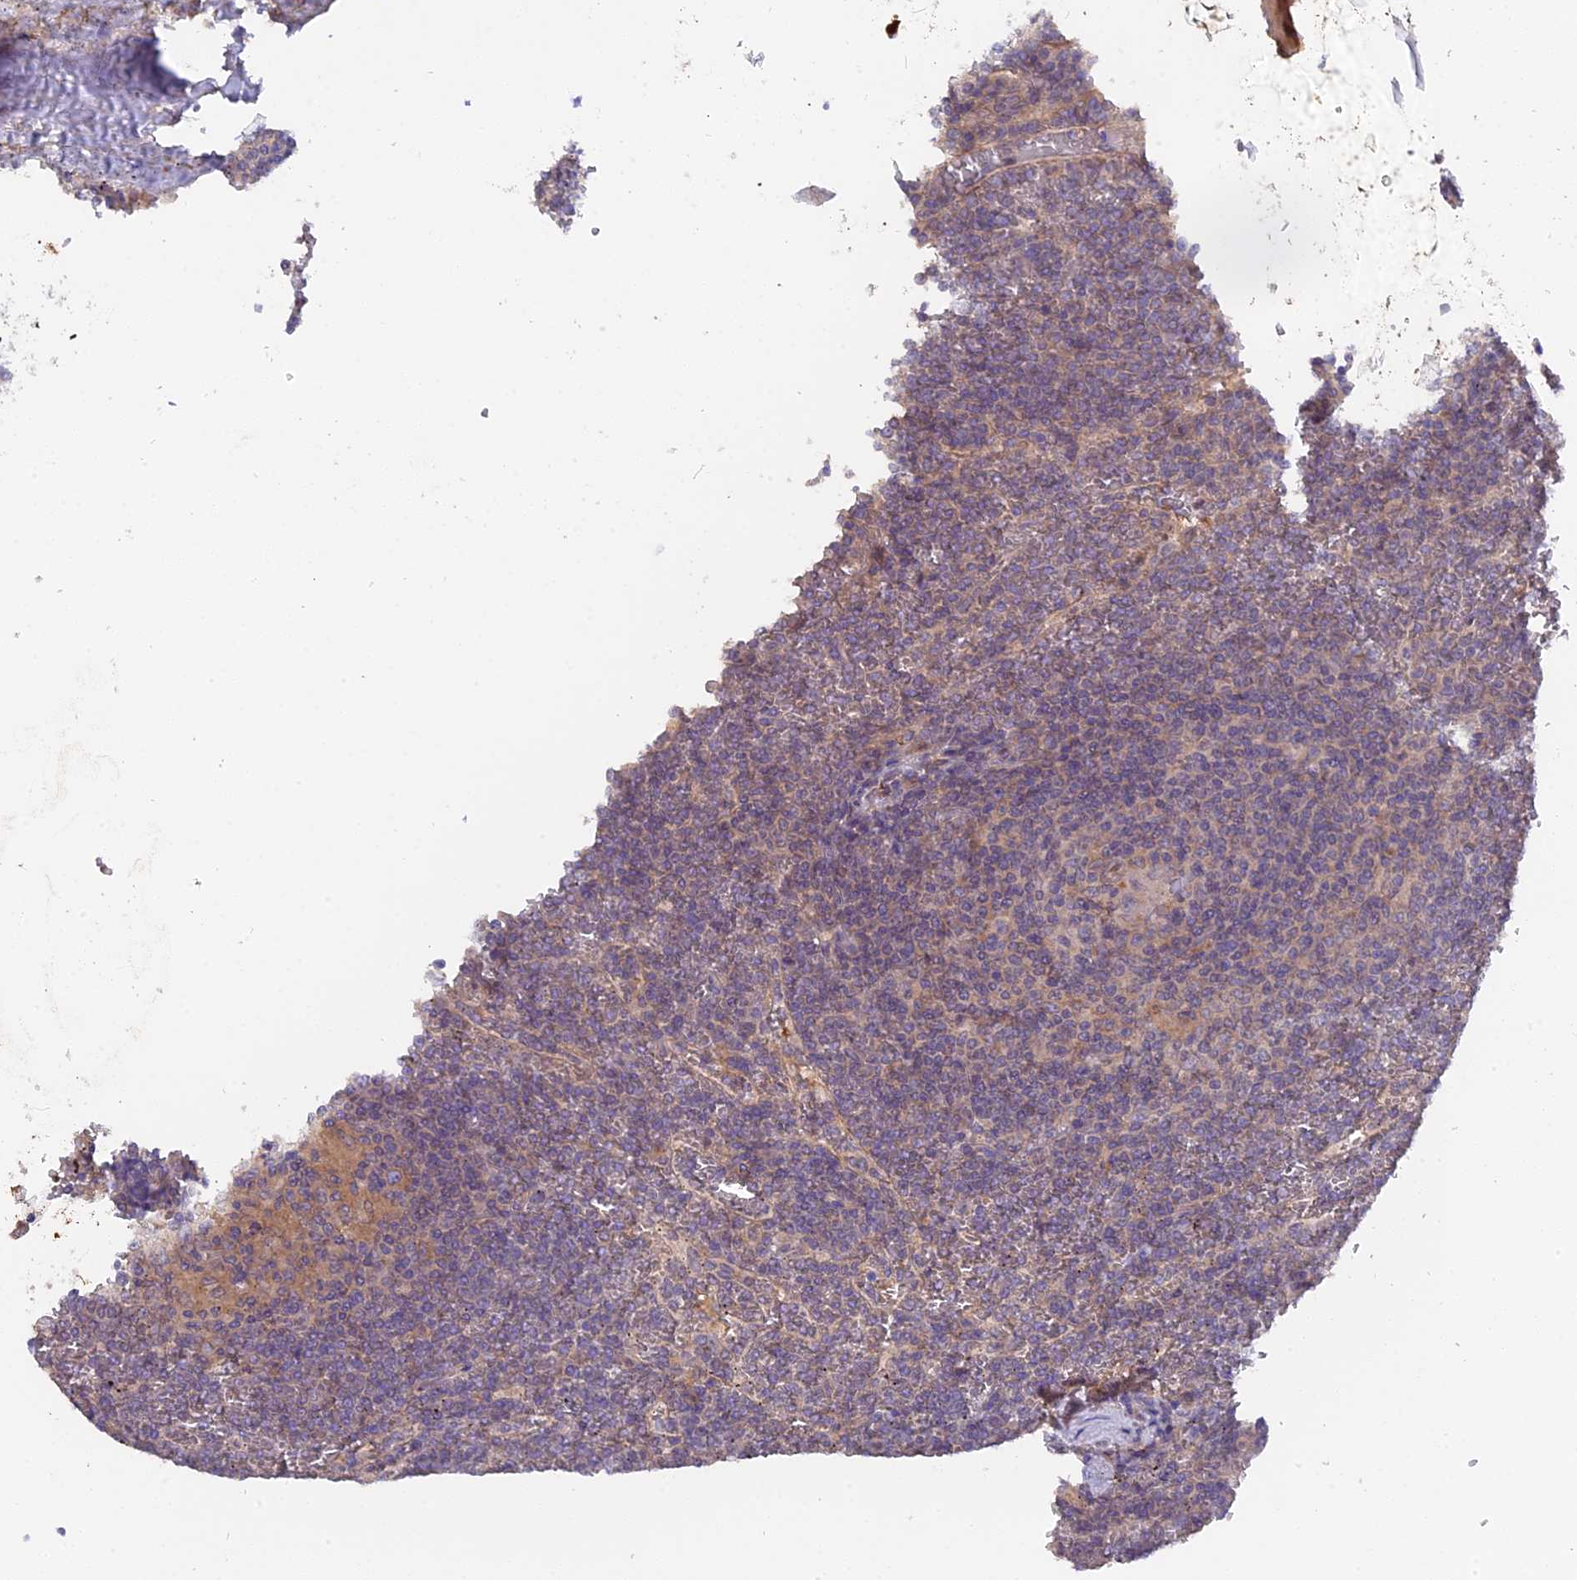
{"staining": {"intensity": "weak", "quantity": "25%-75%", "location": "cytoplasmic/membranous"}, "tissue": "lymphoma", "cell_type": "Tumor cells", "image_type": "cancer", "snomed": [{"axis": "morphology", "description": "Malignant lymphoma, non-Hodgkin's type, Low grade"}, {"axis": "topography", "description": "Spleen"}], "caption": "IHC of human malignant lymphoma, non-Hodgkin's type (low-grade) demonstrates low levels of weak cytoplasmic/membranous expression in about 25%-75% of tumor cells.", "gene": "ZCCHC2", "patient": {"sex": "female", "age": 19}}